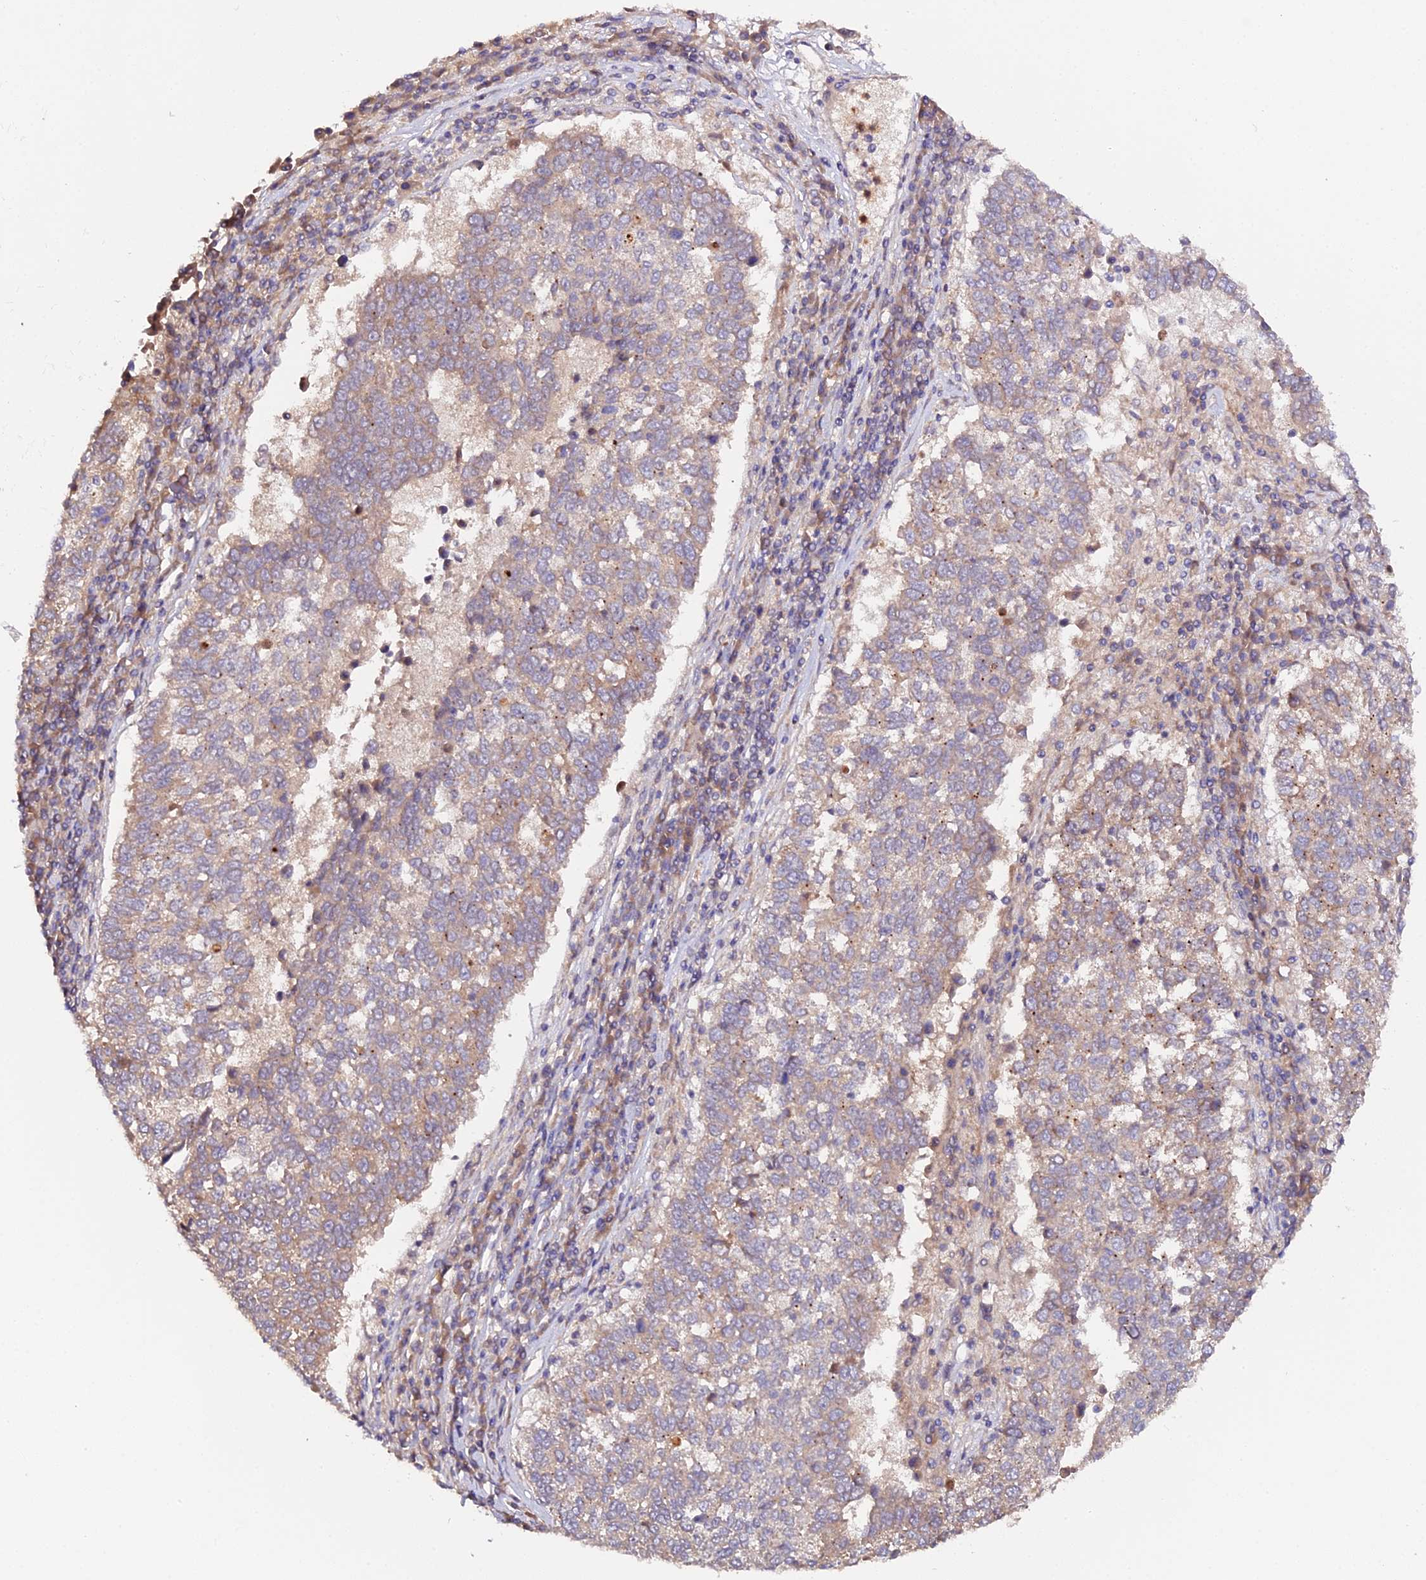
{"staining": {"intensity": "weak", "quantity": "25%-75%", "location": "cytoplasmic/membranous"}, "tissue": "lung cancer", "cell_type": "Tumor cells", "image_type": "cancer", "snomed": [{"axis": "morphology", "description": "Squamous cell carcinoma, NOS"}, {"axis": "topography", "description": "Lung"}], "caption": "Immunohistochemistry (IHC) (DAB (3,3'-diaminobenzidine)) staining of human lung cancer (squamous cell carcinoma) exhibits weak cytoplasmic/membranous protein staining in about 25%-75% of tumor cells. The staining was performed using DAB (3,3'-diaminobenzidine), with brown indicating positive protein expression. Nuclei are stained blue with hematoxylin.", "gene": "TRIM26", "patient": {"sex": "male", "age": 73}}